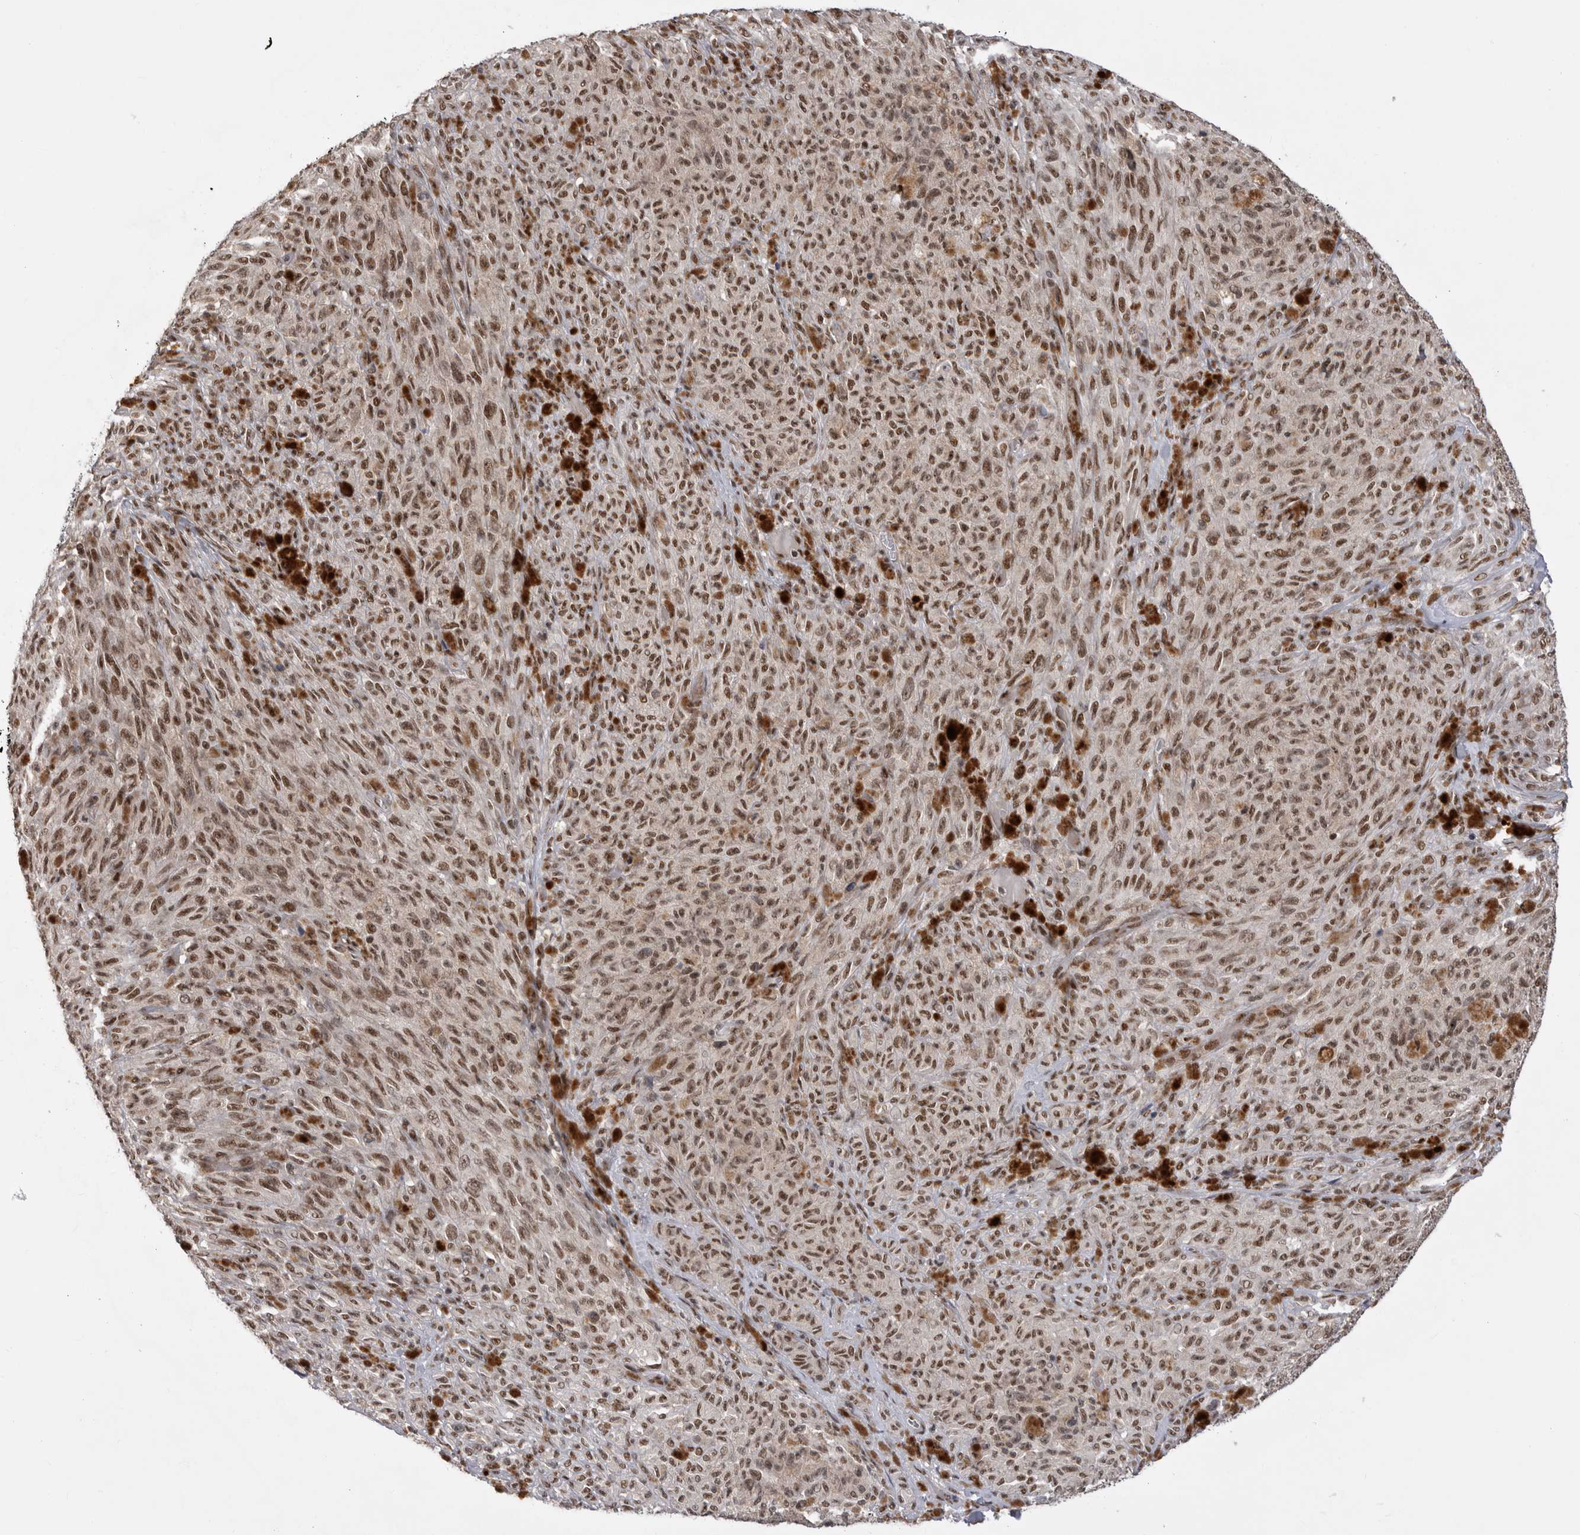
{"staining": {"intensity": "moderate", "quantity": ">75%", "location": "nuclear"}, "tissue": "melanoma", "cell_type": "Tumor cells", "image_type": "cancer", "snomed": [{"axis": "morphology", "description": "Malignant melanoma, NOS"}, {"axis": "topography", "description": "Skin"}], "caption": "There is medium levels of moderate nuclear expression in tumor cells of melanoma, as demonstrated by immunohistochemical staining (brown color).", "gene": "PPP1R8", "patient": {"sex": "female", "age": 82}}